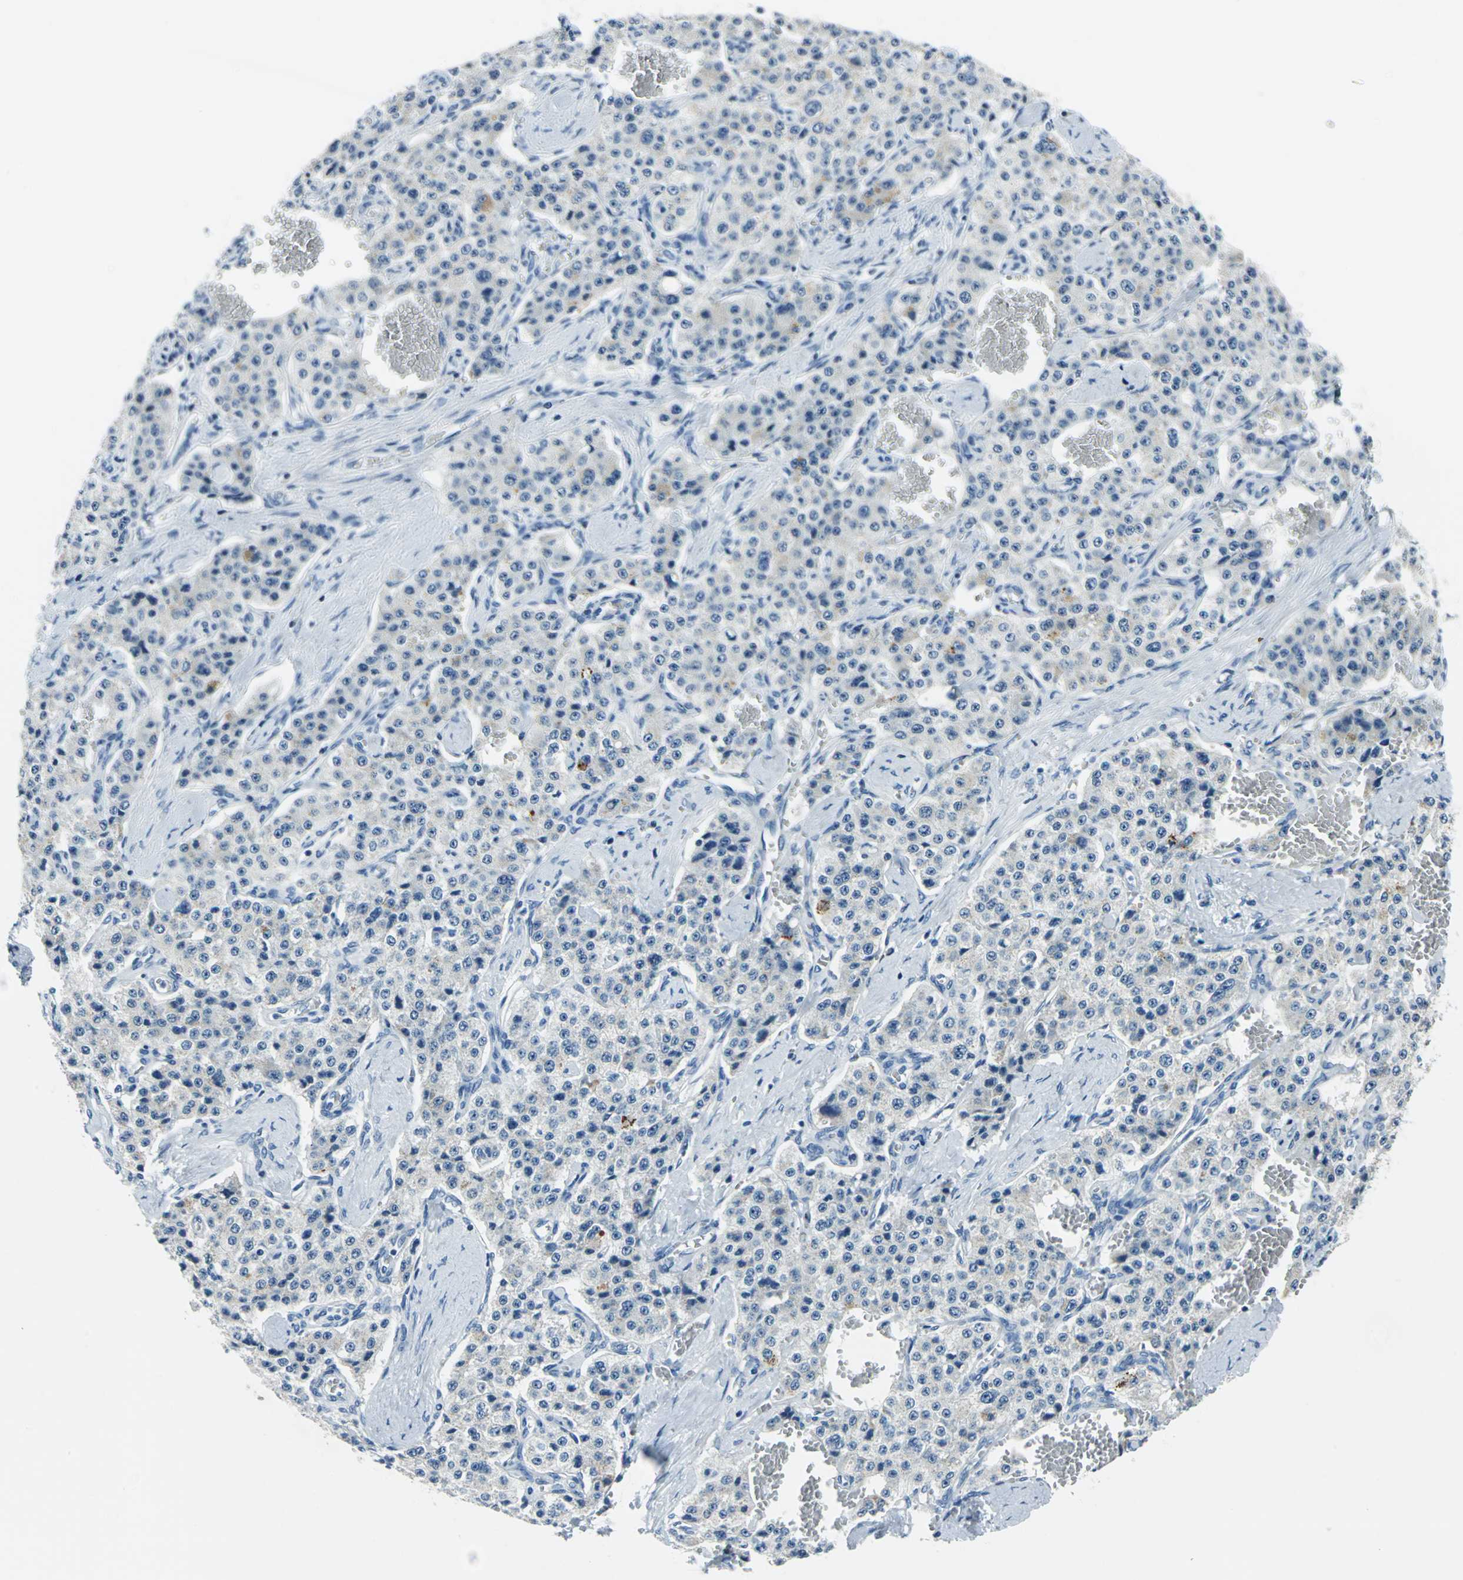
{"staining": {"intensity": "negative", "quantity": "none", "location": "none"}, "tissue": "carcinoid", "cell_type": "Tumor cells", "image_type": "cancer", "snomed": [{"axis": "morphology", "description": "Carcinoid, malignant, NOS"}, {"axis": "topography", "description": "Small intestine"}], "caption": "An immunohistochemistry photomicrograph of carcinoid is shown. There is no staining in tumor cells of carcinoid.", "gene": "MUC4", "patient": {"sex": "male", "age": 52}}